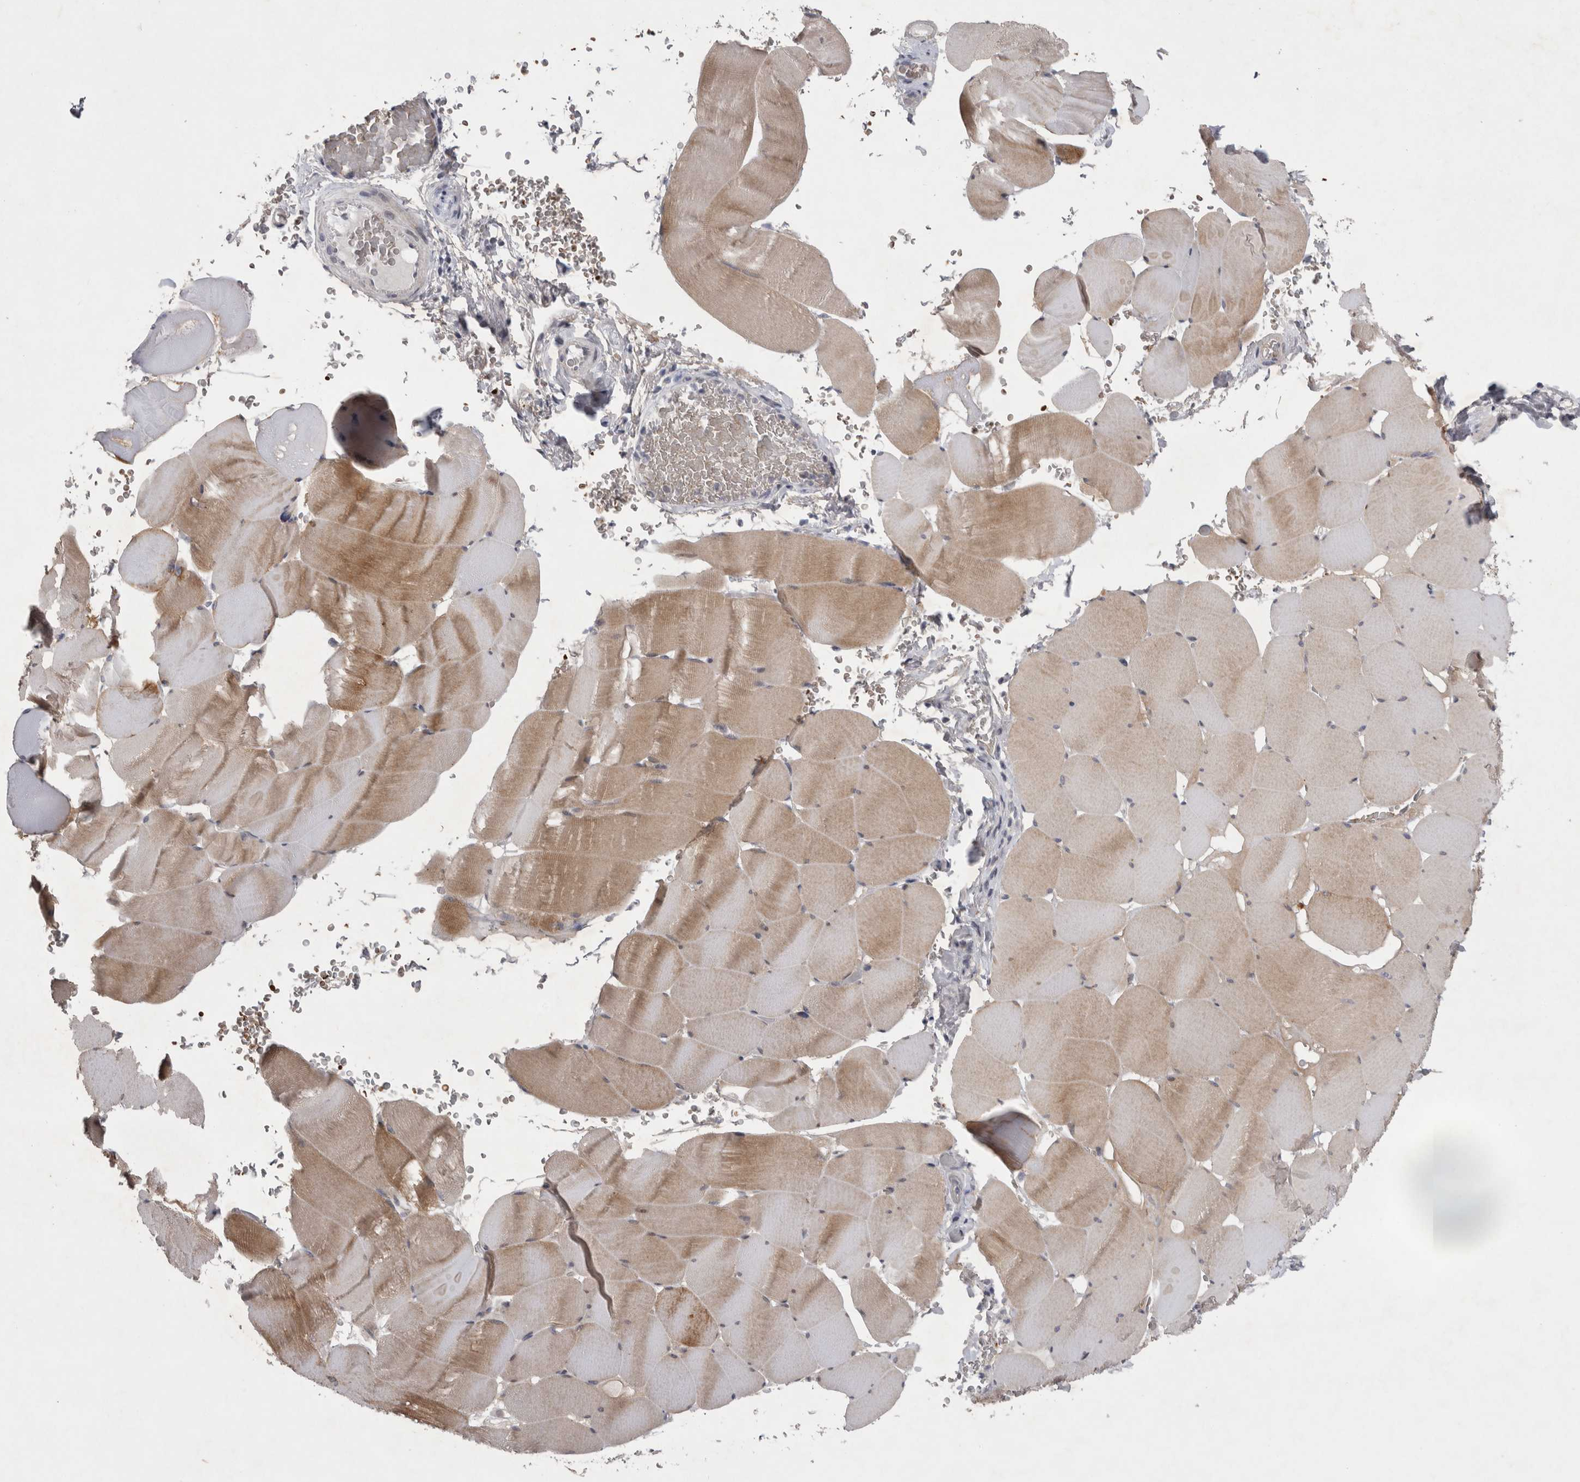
{"staining": {"intensity": "moderate", "quantity": "25%-75%", "location": "cytoplasmic/membranous"}, "tissue": "skeletal muscle", "cell_type": "Myocytes", "image_type": "normal", "snomed": [{"axis": "morphology", "description": "Normal tissue, NOS"}, {"axis": "topography", "description": "Skeletal muscle"}], "caption": "Moderate cytoplasmic/membranous staining is present in approximately 25%-75% of myocytes in normal skeletal muscle.", "gene": "IFI44", "patient": {"sex": "male", "age": 62}}